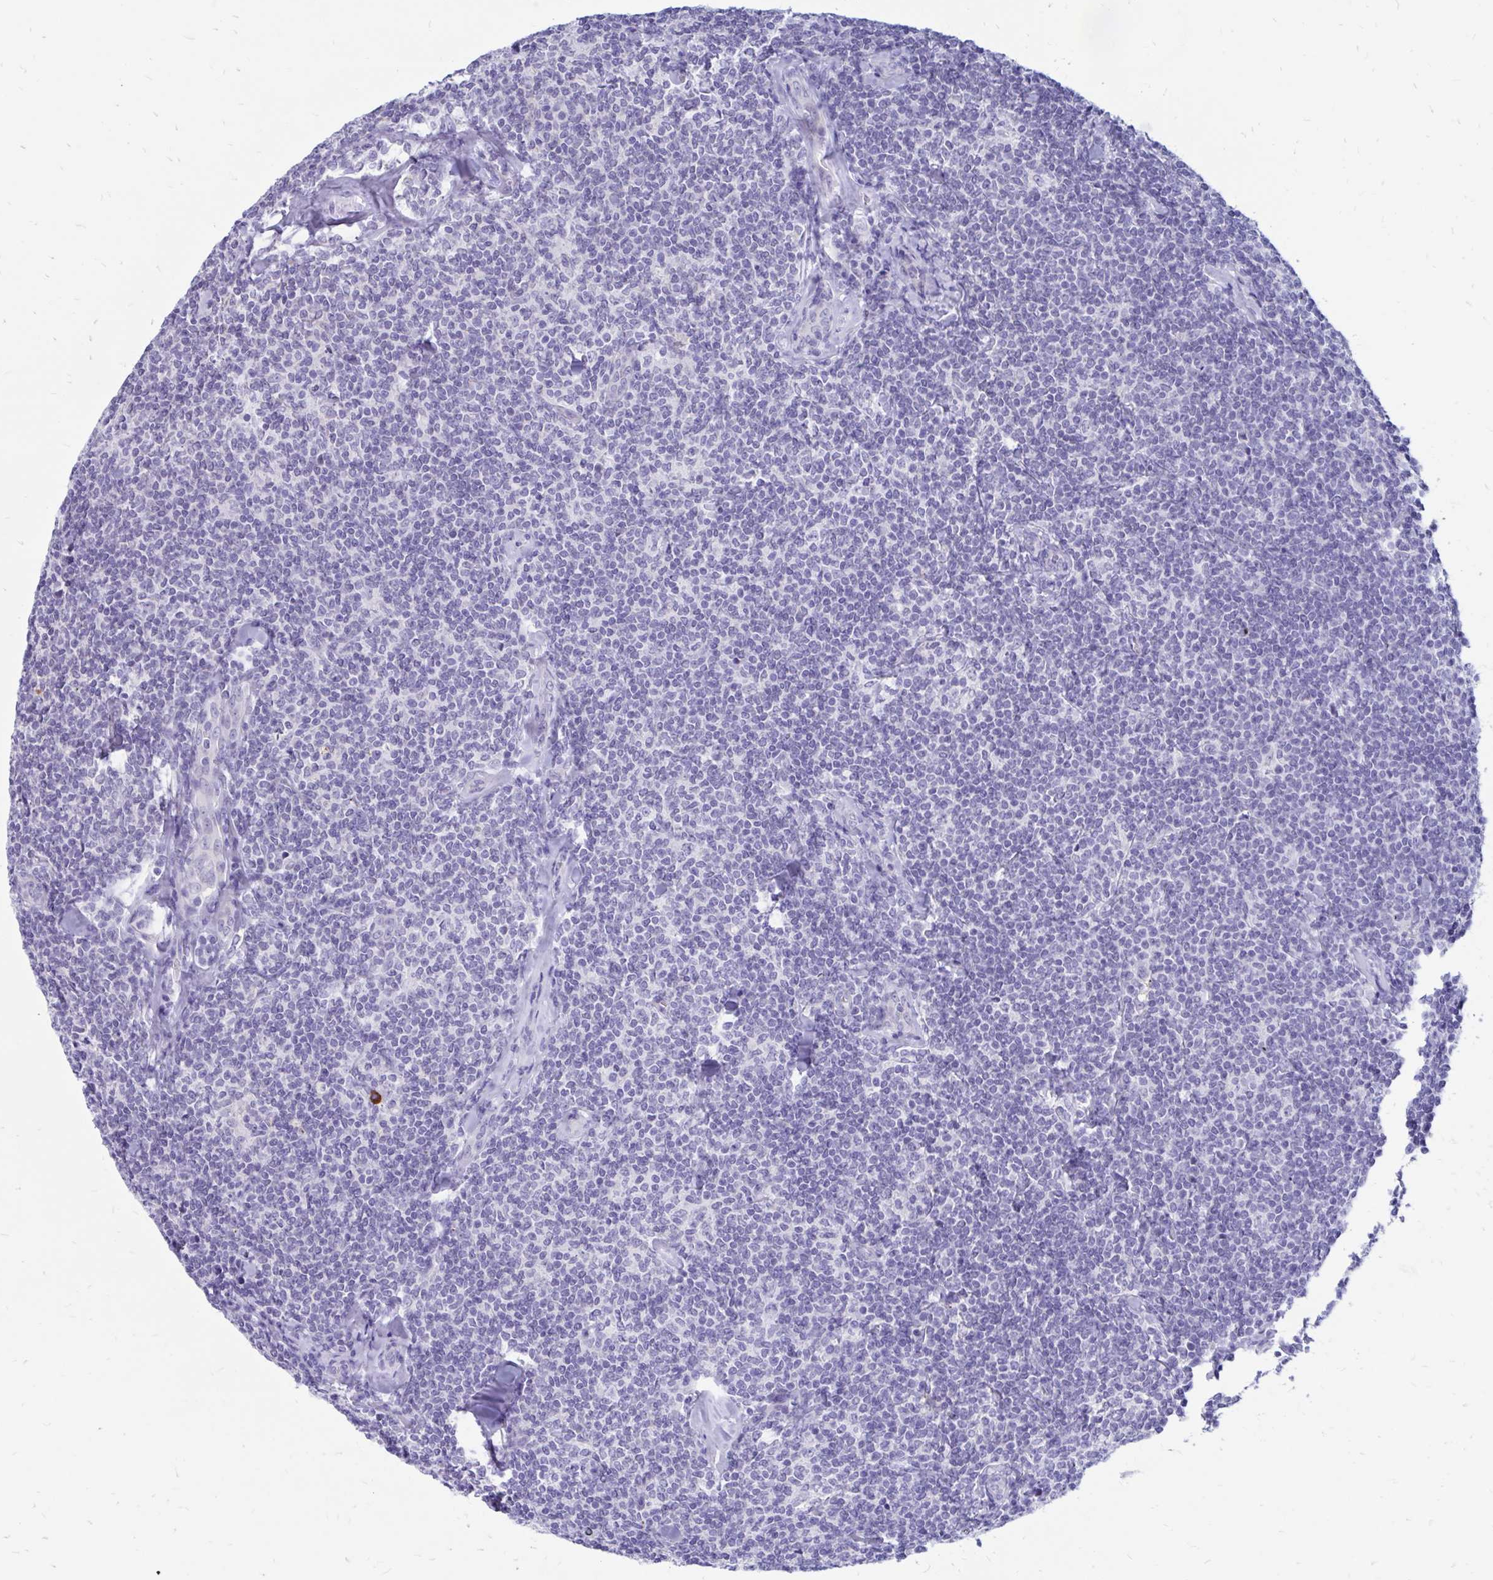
{"staining": {"intensity": "negative", "quantity": "none", "location": "none"}, "tissue": "lymphoma", "cell_type": "Tumor cells", "image_type": "cancer", "snomed": [{"axis": "morphology", "description": "Malignant lymphoma, non-Hodgkin's type, Low grade"}, {"axis": "topography", "description": "Lymph node"}], "caption": "DAB immunohistochemical staining of human malignant lymphoma, non-Hodgkin's type (low-grade) exhibits no significant staining in tumor cells.", "gene": "IGSF5", "patient": {"sex": "female", "age": 56}}